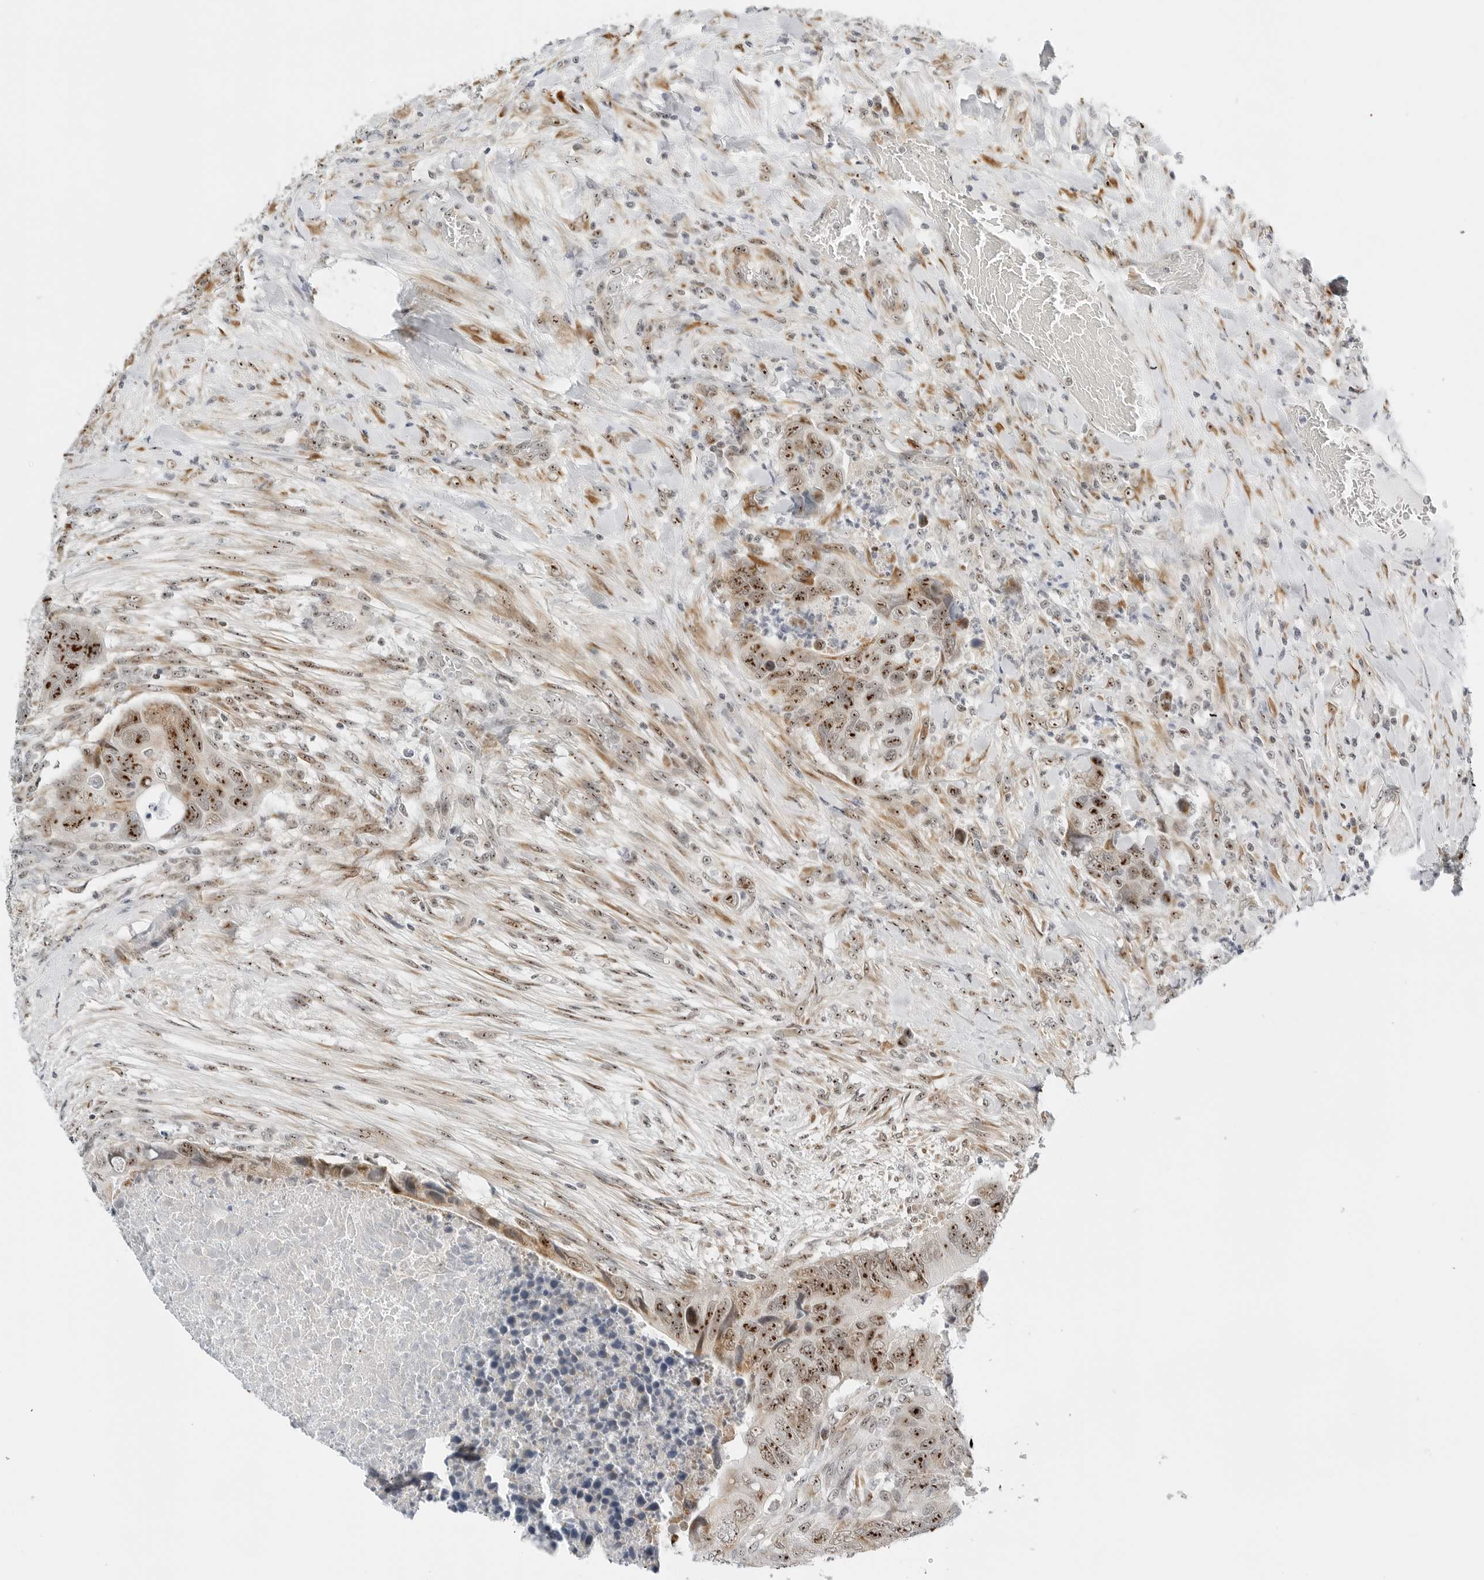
{"staining": {"intensity": "moderate", "quantity": "25%-75%", "location": "nuclear"}, "tissue": "colorectal cancer", "cell_type": "Tumor cells", "image_type": "cancer", "snomed": [{"axis": "morphology", "description": "Adenocarcinoma, NOS"}, {"axis": "topography", "description": "Rectum"}], "caption": "The photomicrograph reveals a brown stain indicating the presence of a protein in the nuclear of tumor cells in adenocarcinoma (colorectal).", "gene": "RIMKLA", "patient": {"sex": "male", "age": 63}}